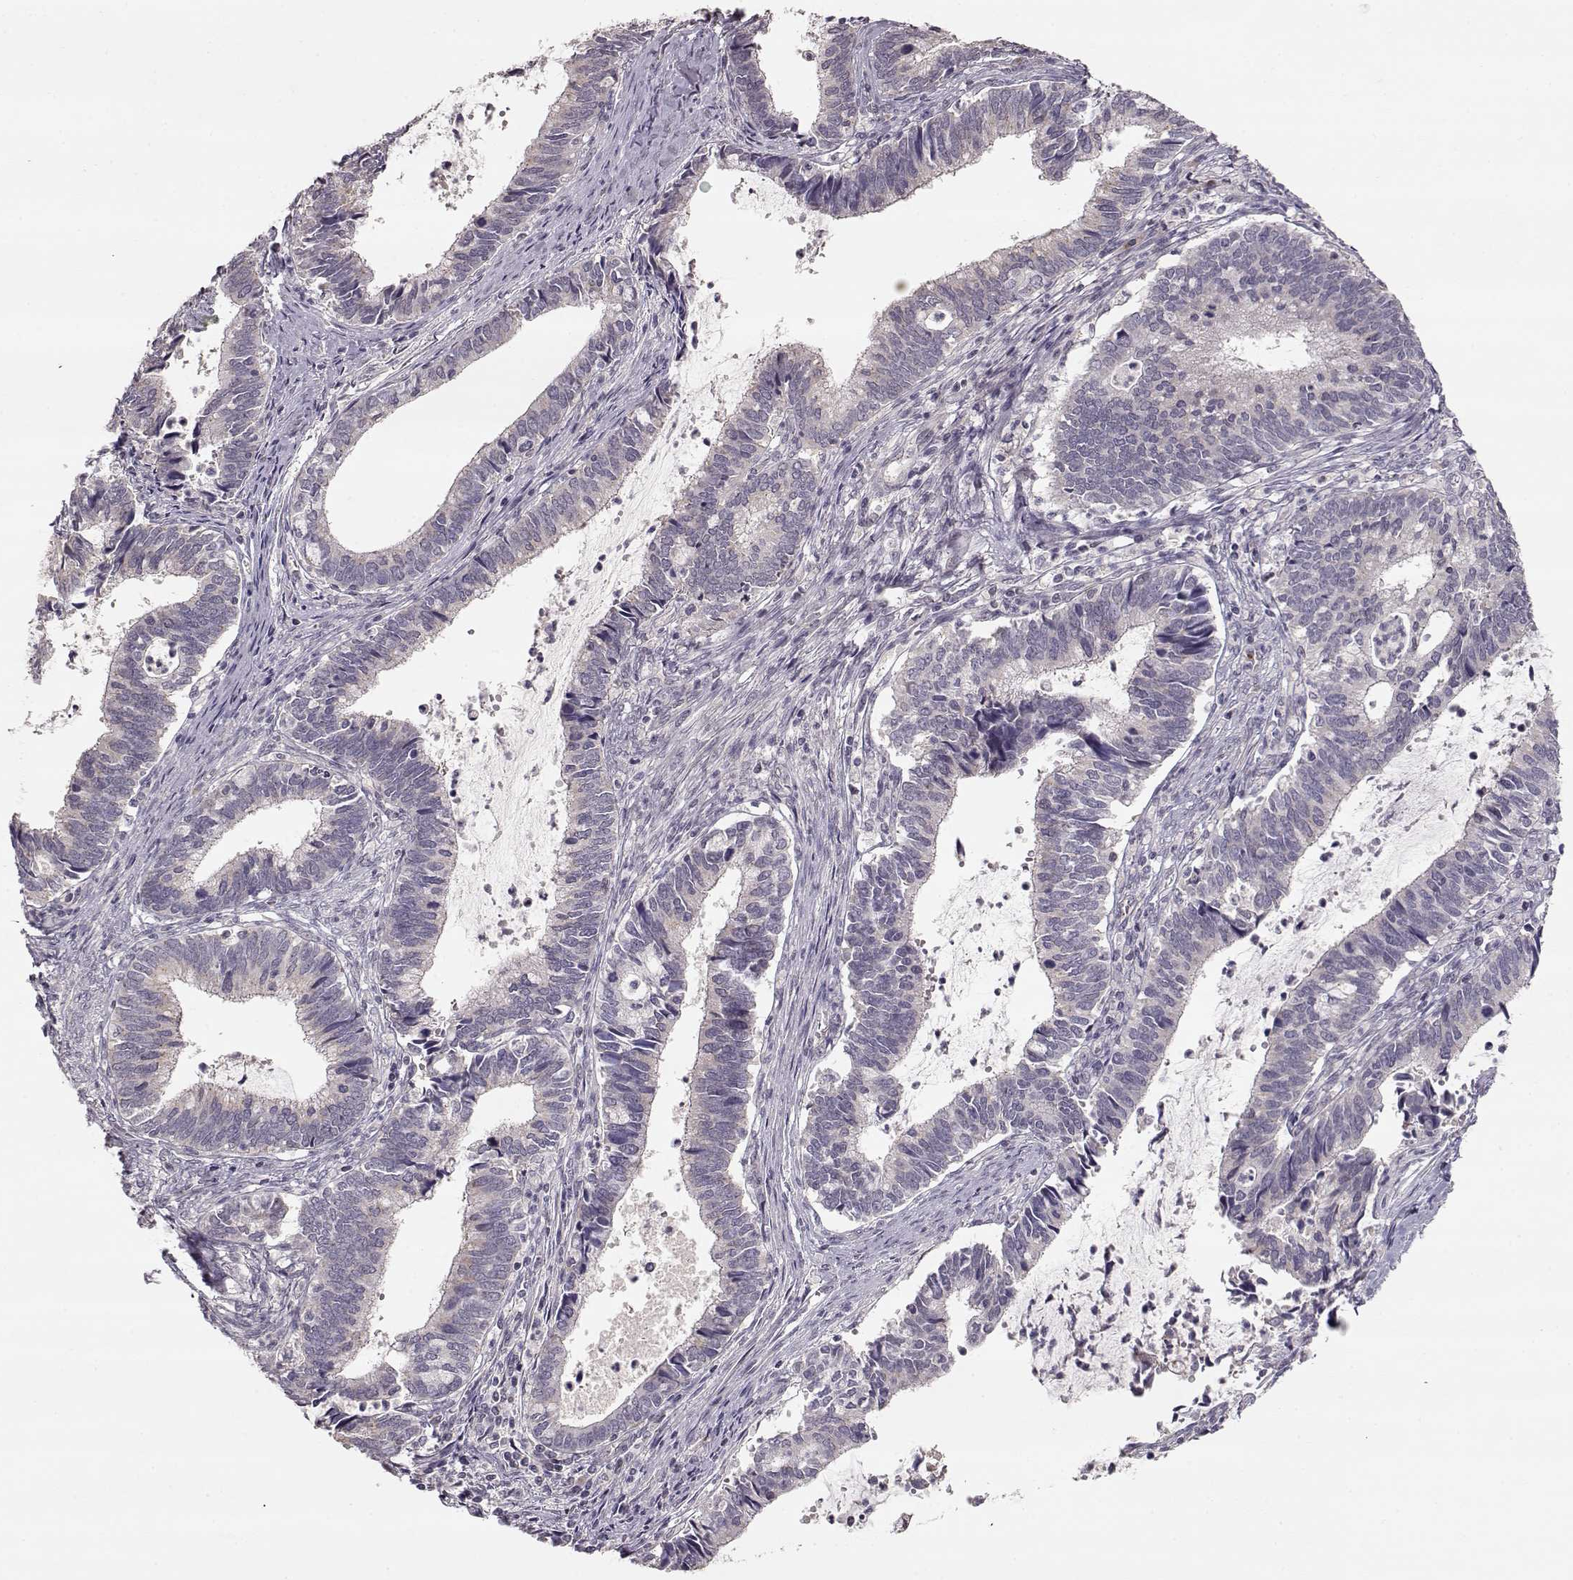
{"staining": {"intensity": "negative", "quantity": "none", "location": "none"}, "tissue": "cervical cancer", "cell_type": "Tumor cells", "image_type": "cancer", "snomed": [{"axis": "morphology", "description": "Adenocarcinoma, NOS"}, {"axis": "topography", "description": "Cervix"}], "caption": "Cervical cancer stained for a protein using immunohistochemistry (IHC) exhibits no expression tumor cells.", "gene": "PNMT", "patient": {"sex": "female", "age": 42}}